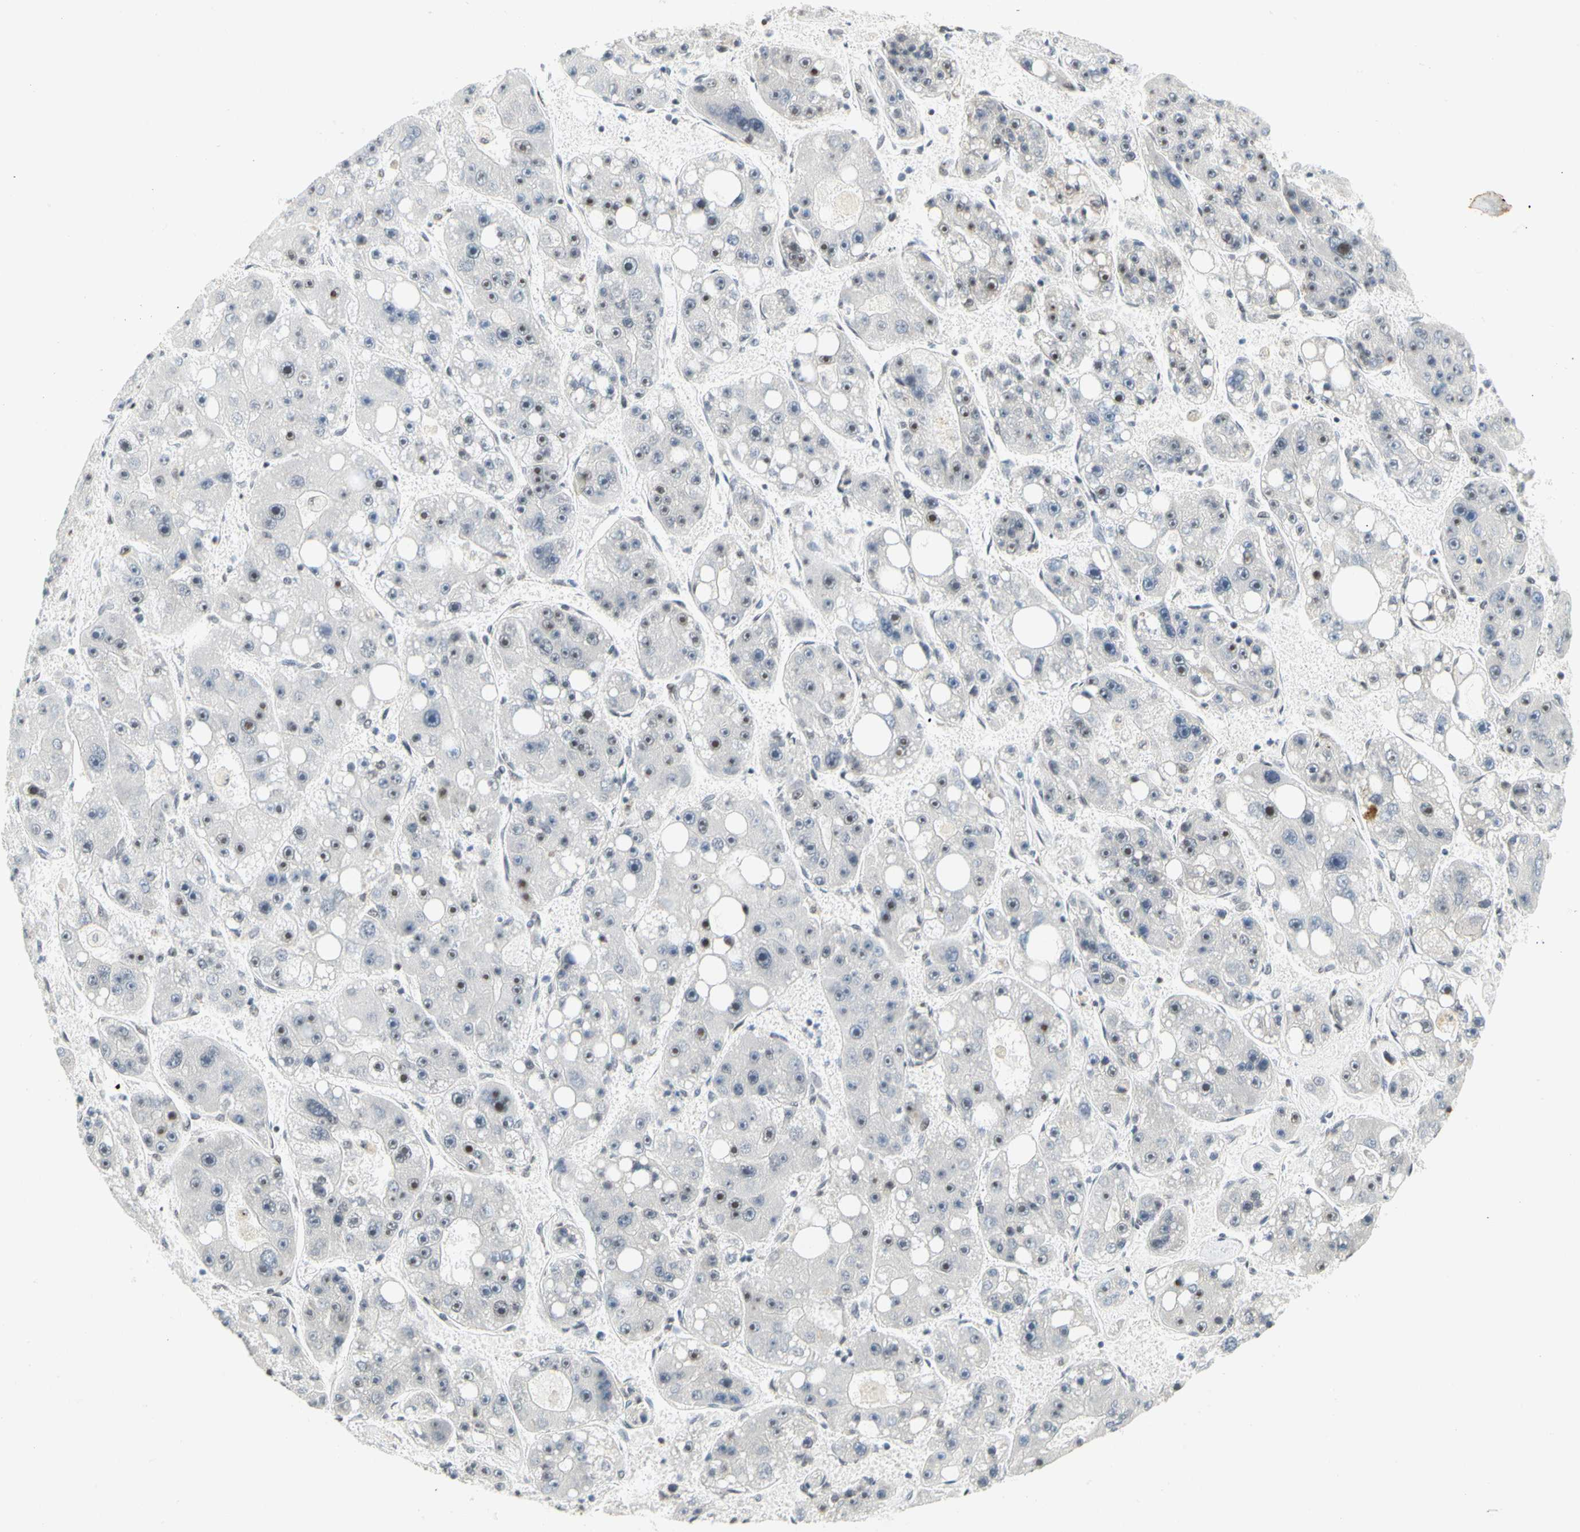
{"staining": {"intensity": "moderate", "quantity": "<25%", "location": "nuclear"}, "tissue": "liver cancer", "cell_type": "Tumor cells", "image_type": "cancer", "snomed": [{"axis": "morphology", "description": "Carcinoma, Hepatocellular, NOS"}, {"axis": "topography", "description": "Liver"}], "caption": "DAB (3,3'-diaminobenzidine) immunohistochemical staining of human liver cancer (hepatocellular carcinoma) reveals moderate nuclear protein positivity in about <25% of tumor cells.", "gene": "ZSCAN16", "patient": {"sex": "female", "age": 61}}